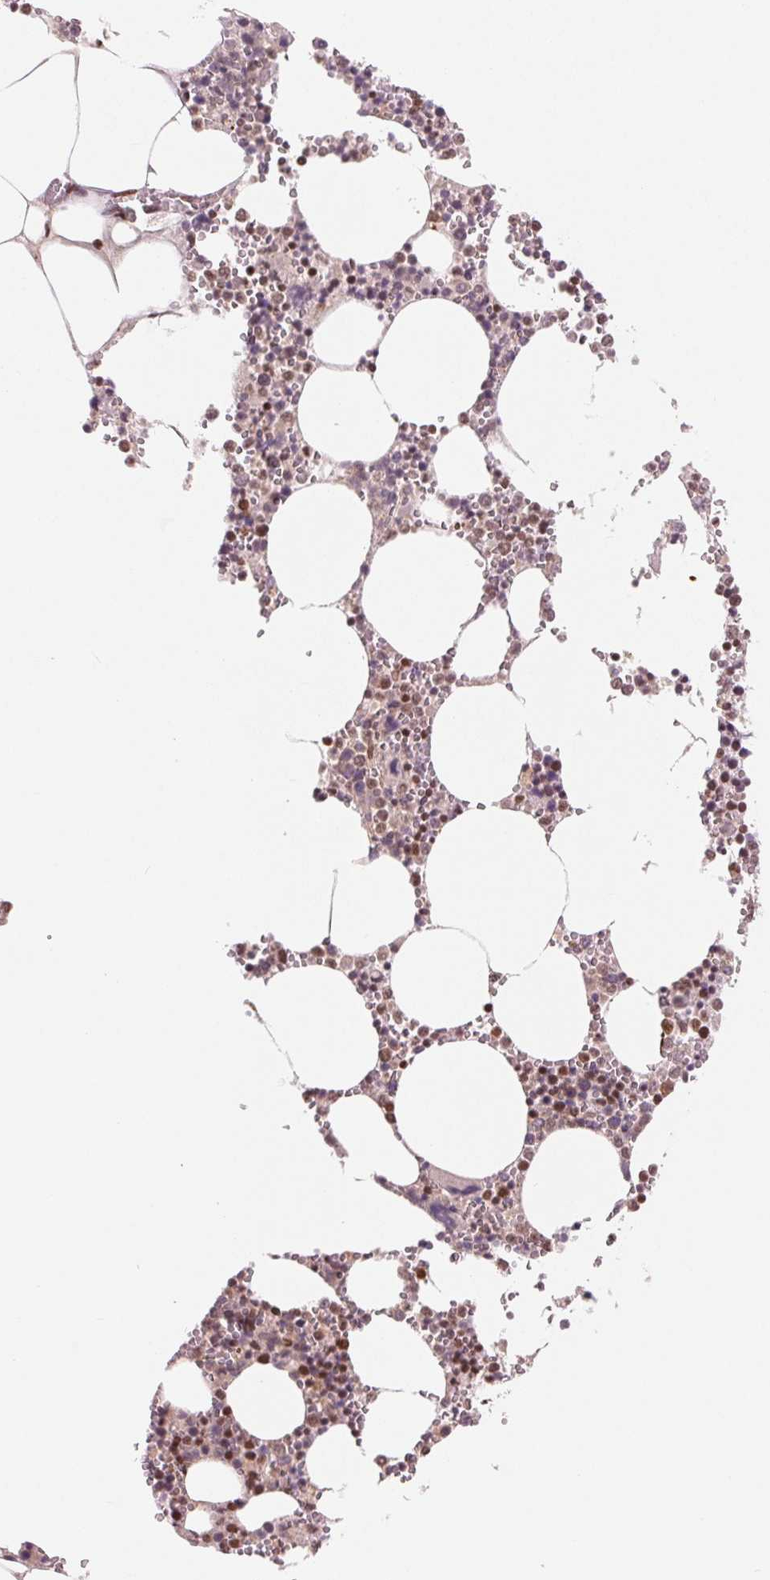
{"staining": {"intensity": "strong", "quantity": "25%-75%", "location": "nuclear"}, "tissue": "bone marrow", "cell_type": "Hematopoietic cells", "image_type": "normal", "snomed": [{"axis": "morphology", "description": "Normal tissue, NOS"}, {"axis": "topography", "description": "Bone marrow"}], "caption": "Protein expression by IHC exhibits strong nuclear staining in approximately 25%-75% of hematopoietic cells in unremarkable bone marrow.", "gene": "TTLL9", "patient": {"sex": "male", "age": 54}}